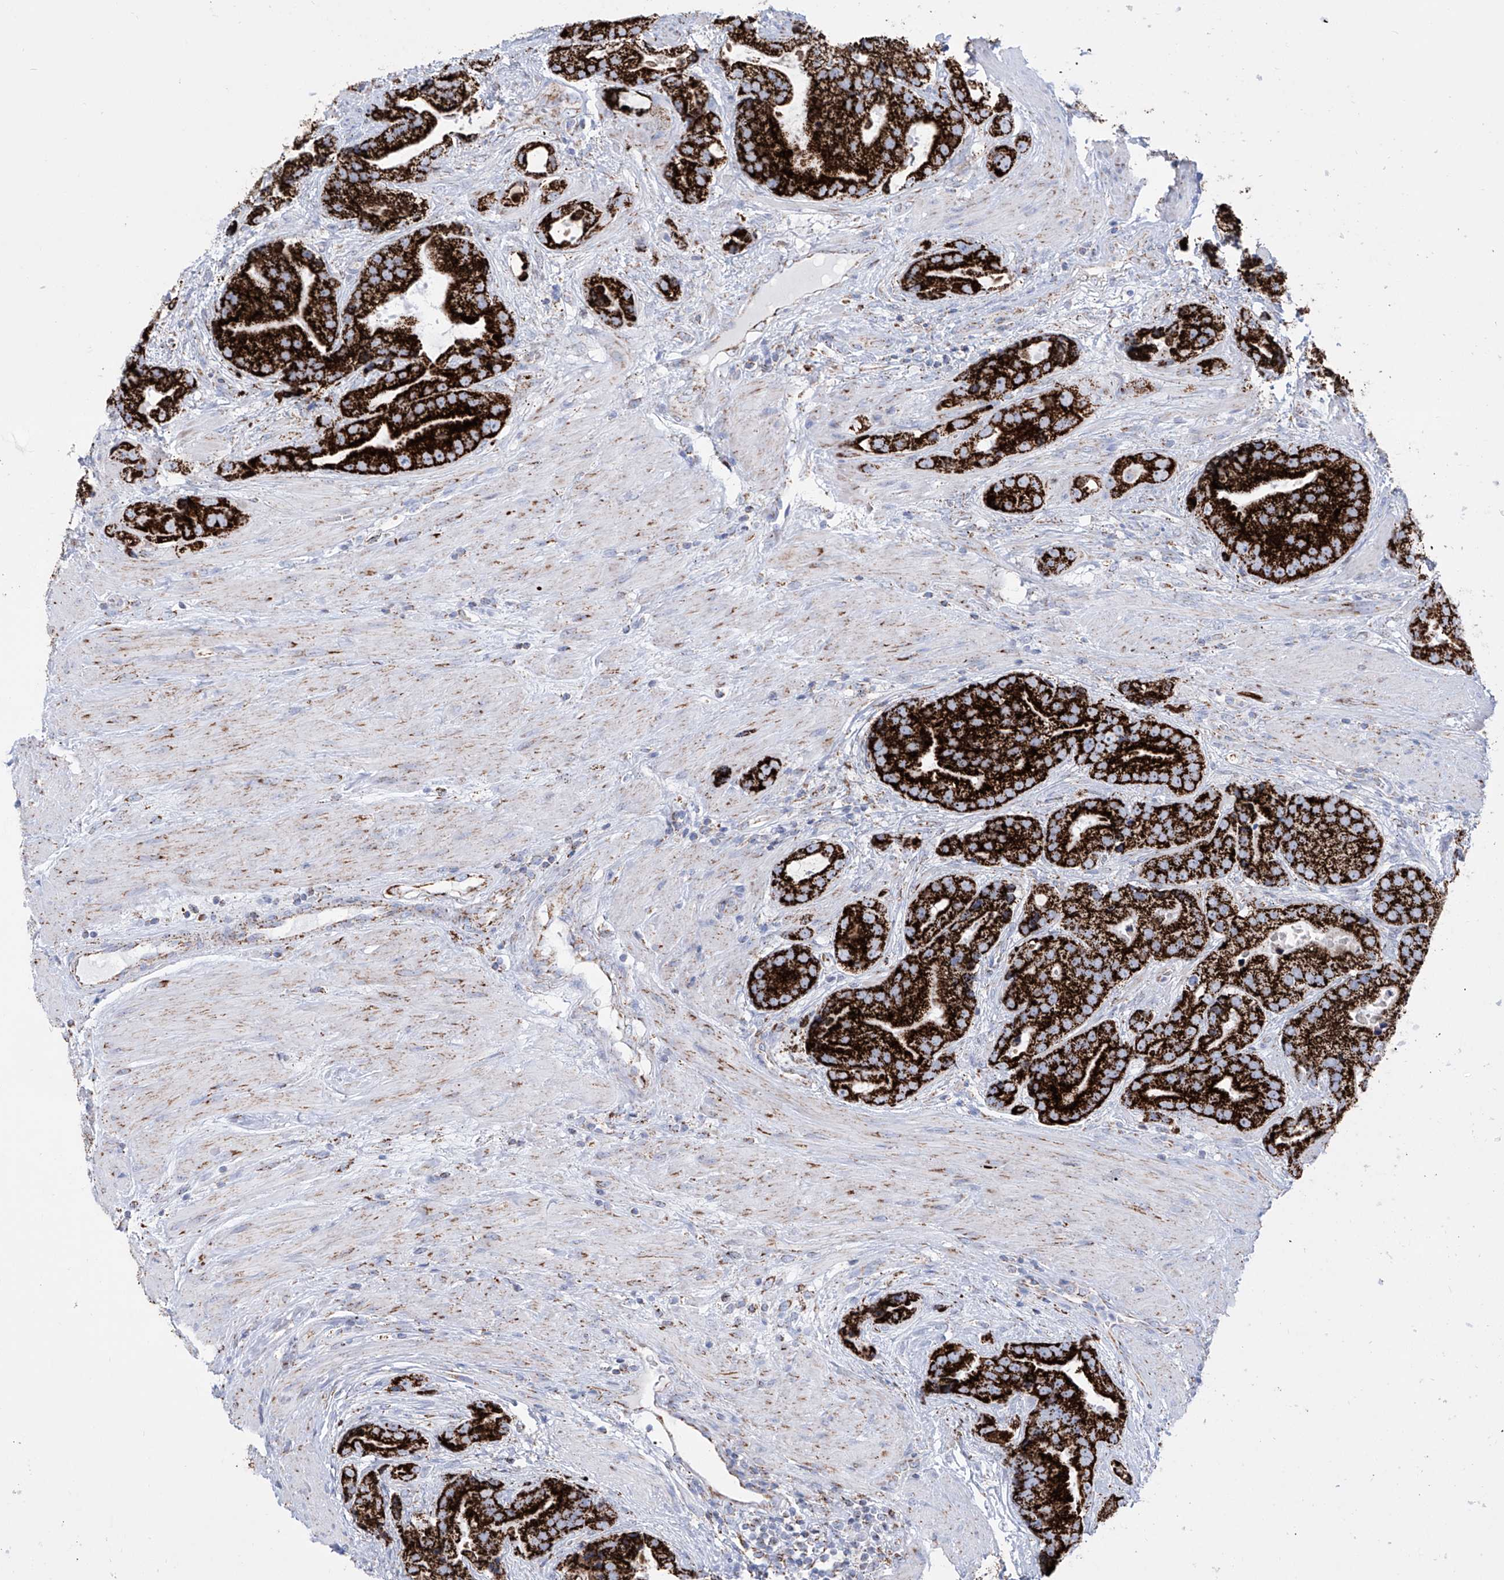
{"staining": {"intensity": "strong", "quantity": ">75%", "location": "cytoplasmic/membranous"}, "tissue": "prostate cancer", "cell_type": "Tumor cells", "image_type": "cancer", "snomed": [{"axis": "morphology", "description": "Adenocarcinoma, High grade"}, {"axis": "topography", "description": "Prostate"}], "caption": "Strong cytoplasmic/membranous expression is present in approximately >75% of tumor cells in prostate adenocarcinoma (high-grade).", "gene": "ALDH6A1", "patient": {"sex": "male", "age": 70}}